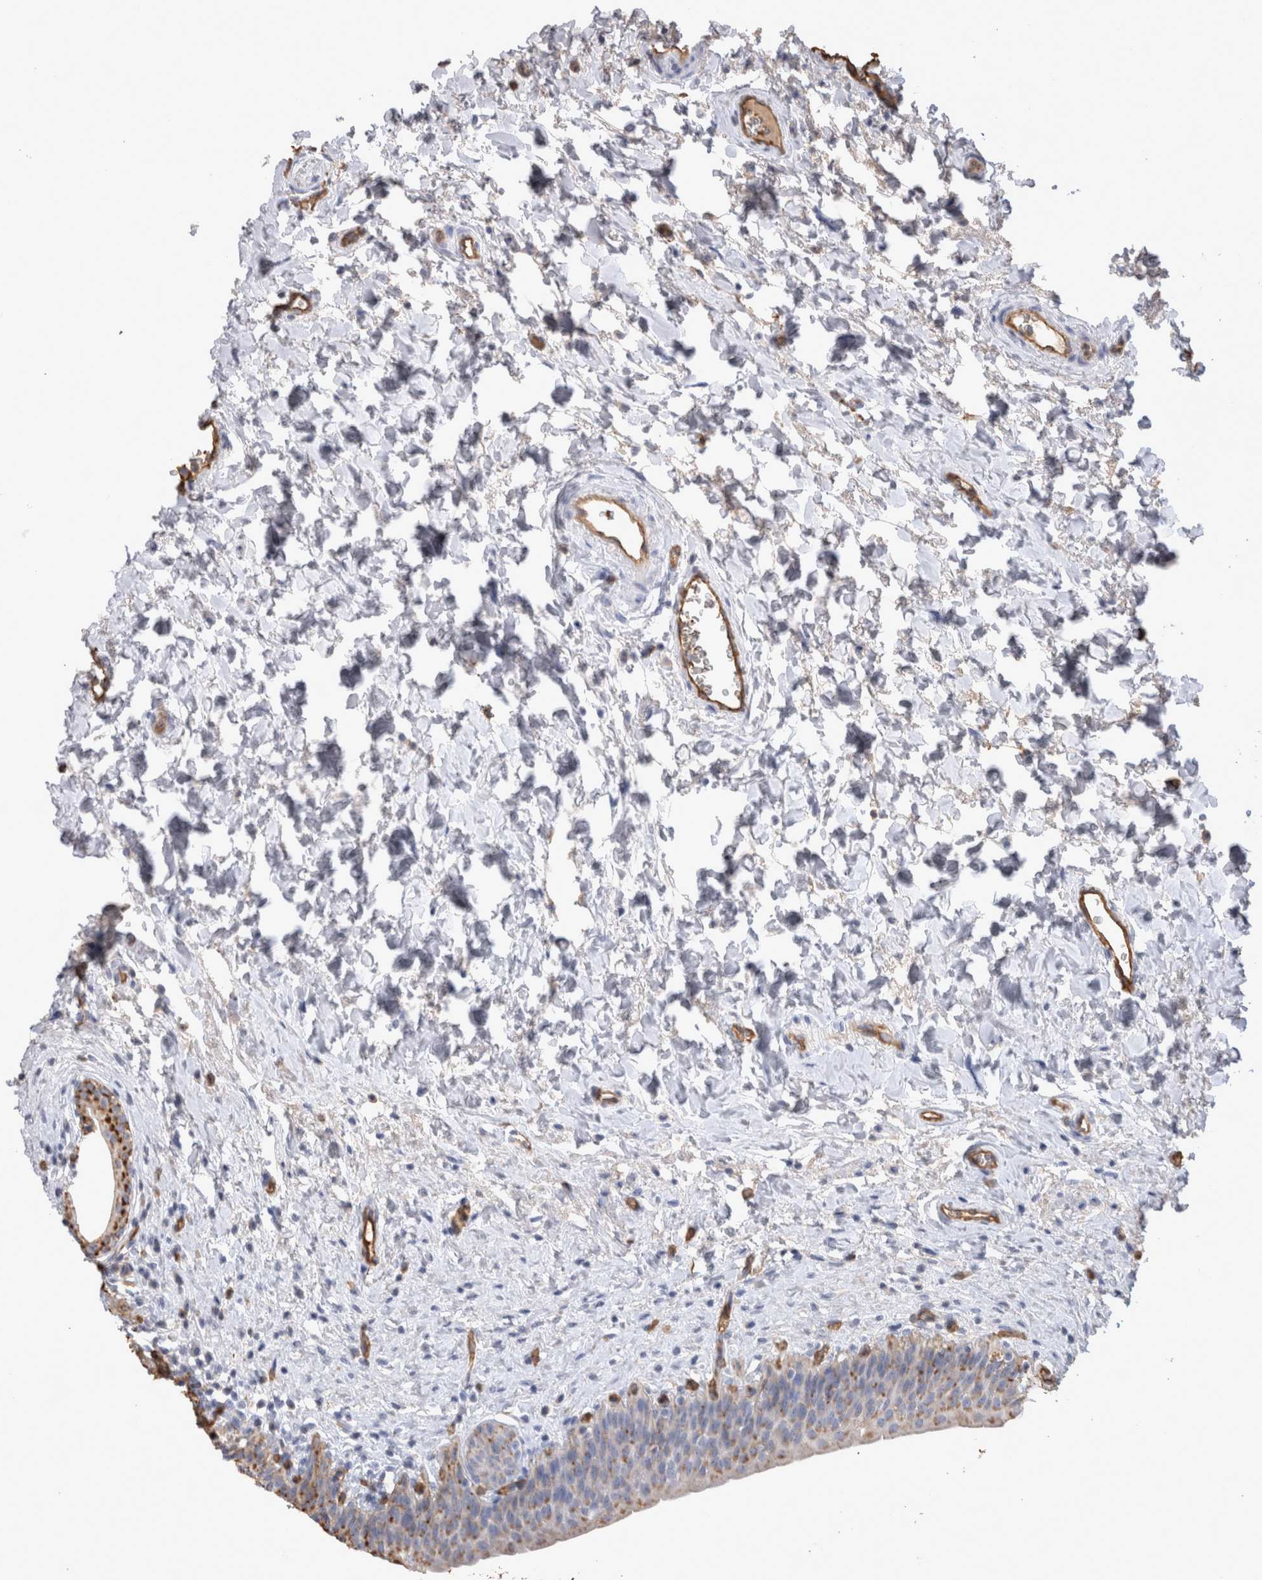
{"staining": {"intensity": "weak", "quantity": "<25%", "location": "cytoplasmic/membranous"}, "tissue": "urinary bladder", "cell_type": "Urothelial cells", "image_type": "normal", "snomed": [{"axis": "morphology", "description": "Normal tissue, NOS"}, {"axis": "topography", "description": "Urinary bladder"}], "caption": "Urothelial cells show no significant protein staining in normal urinary bladder. Brightfield microscopy of immunohistochemistry stained with DAB (3,3'-diaminobenzidine) (brown) and hematoxylin (blue), captured at high magnification.", "gene": "IL17RC", "patient": {"sex": "male", "age": 83}}